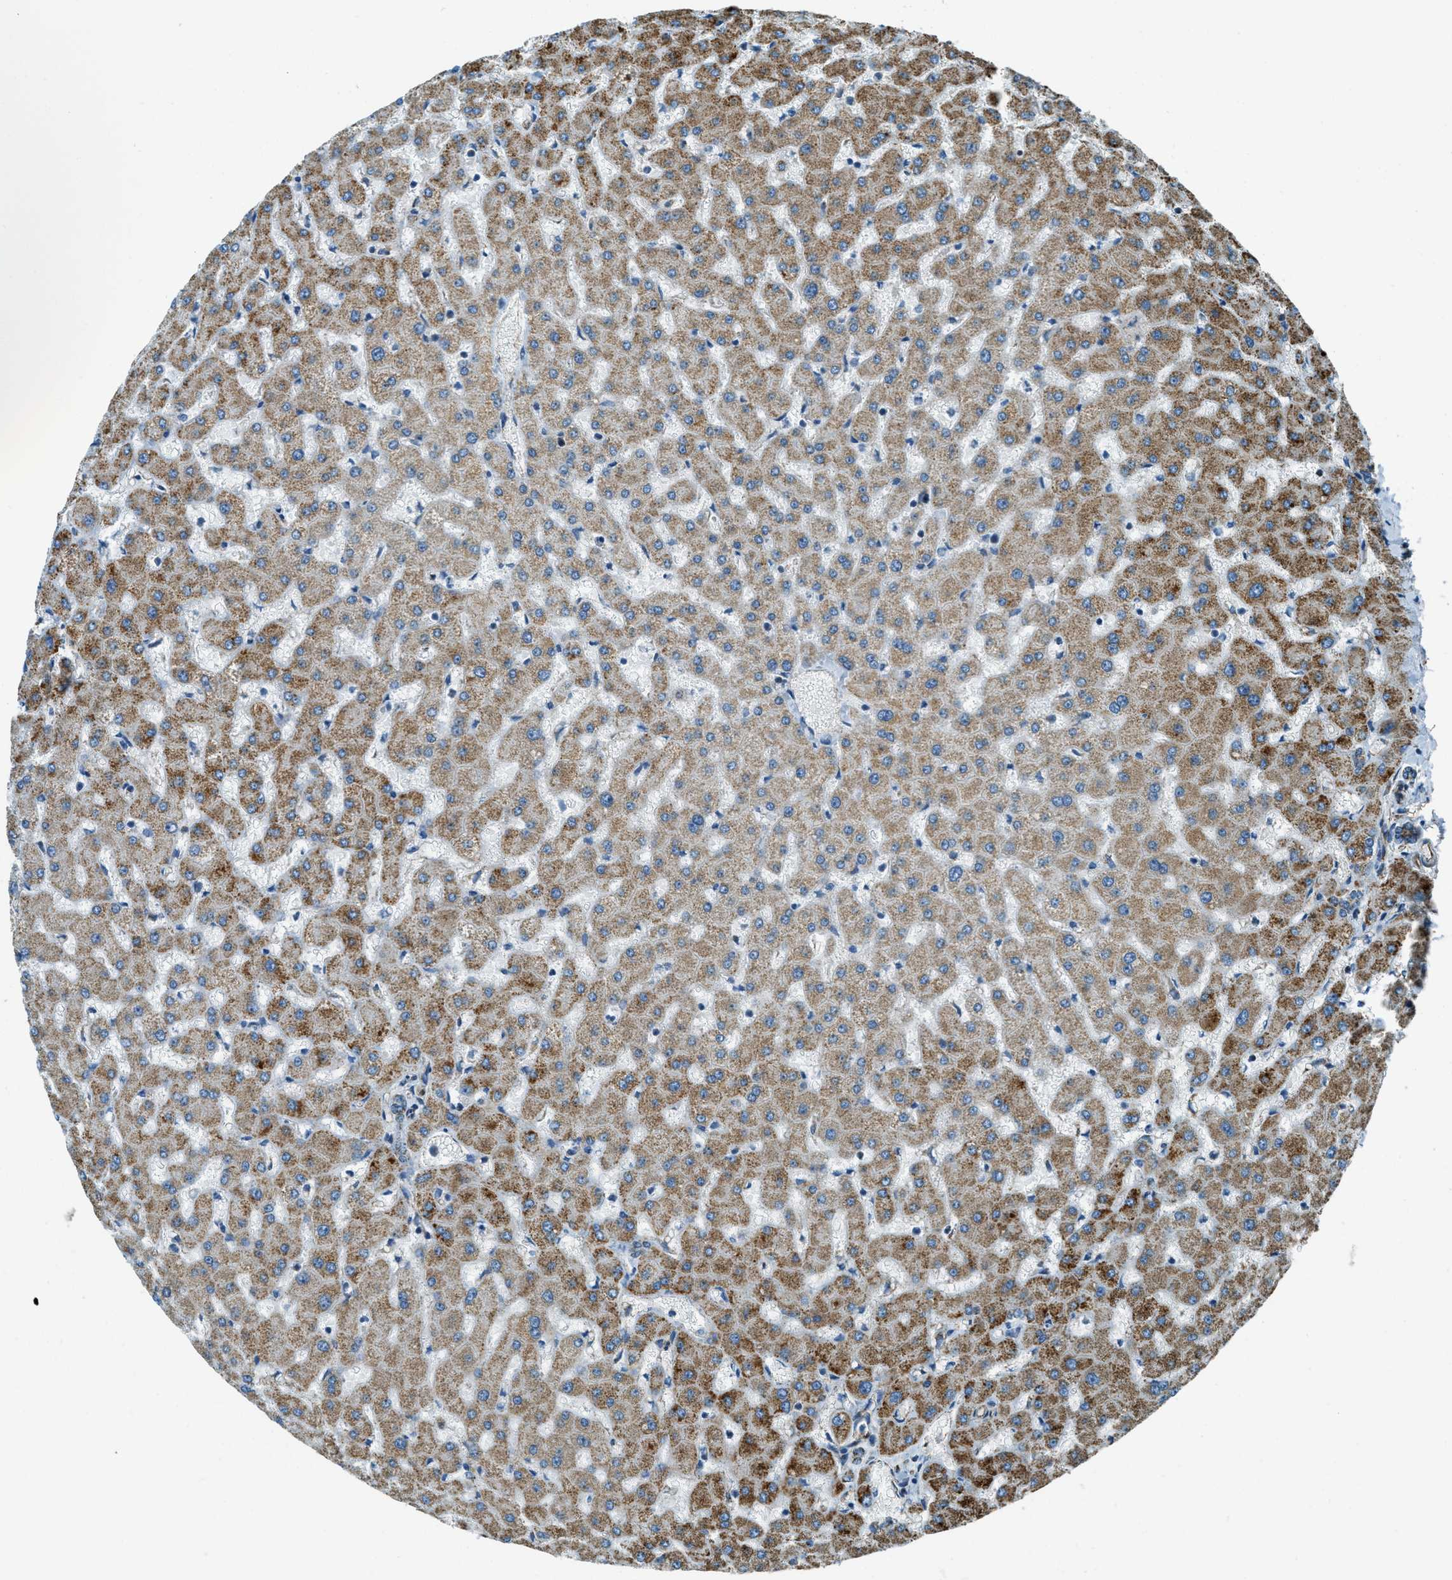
{"staining": {"intensity": "moderate", "quantity": "<25%", "location": "cytoplasmic/membranous"}, "tissue": "liver", "cell_type": "Cholangiocytes", "image_type": "normal", "snomed": [{"axis": "morphology", "description": "Normal tissue, NOS"}, {"axis": "topography", "description": "Liver"}], "caption": "This photomicrograph shows IHC staining of benign human liver, with low moderate cytoplasmic/membranous positivity in about <25% of cholangiocytes.", "gene": "CHST15", "patient": {"sex": "female", "age": 63}}